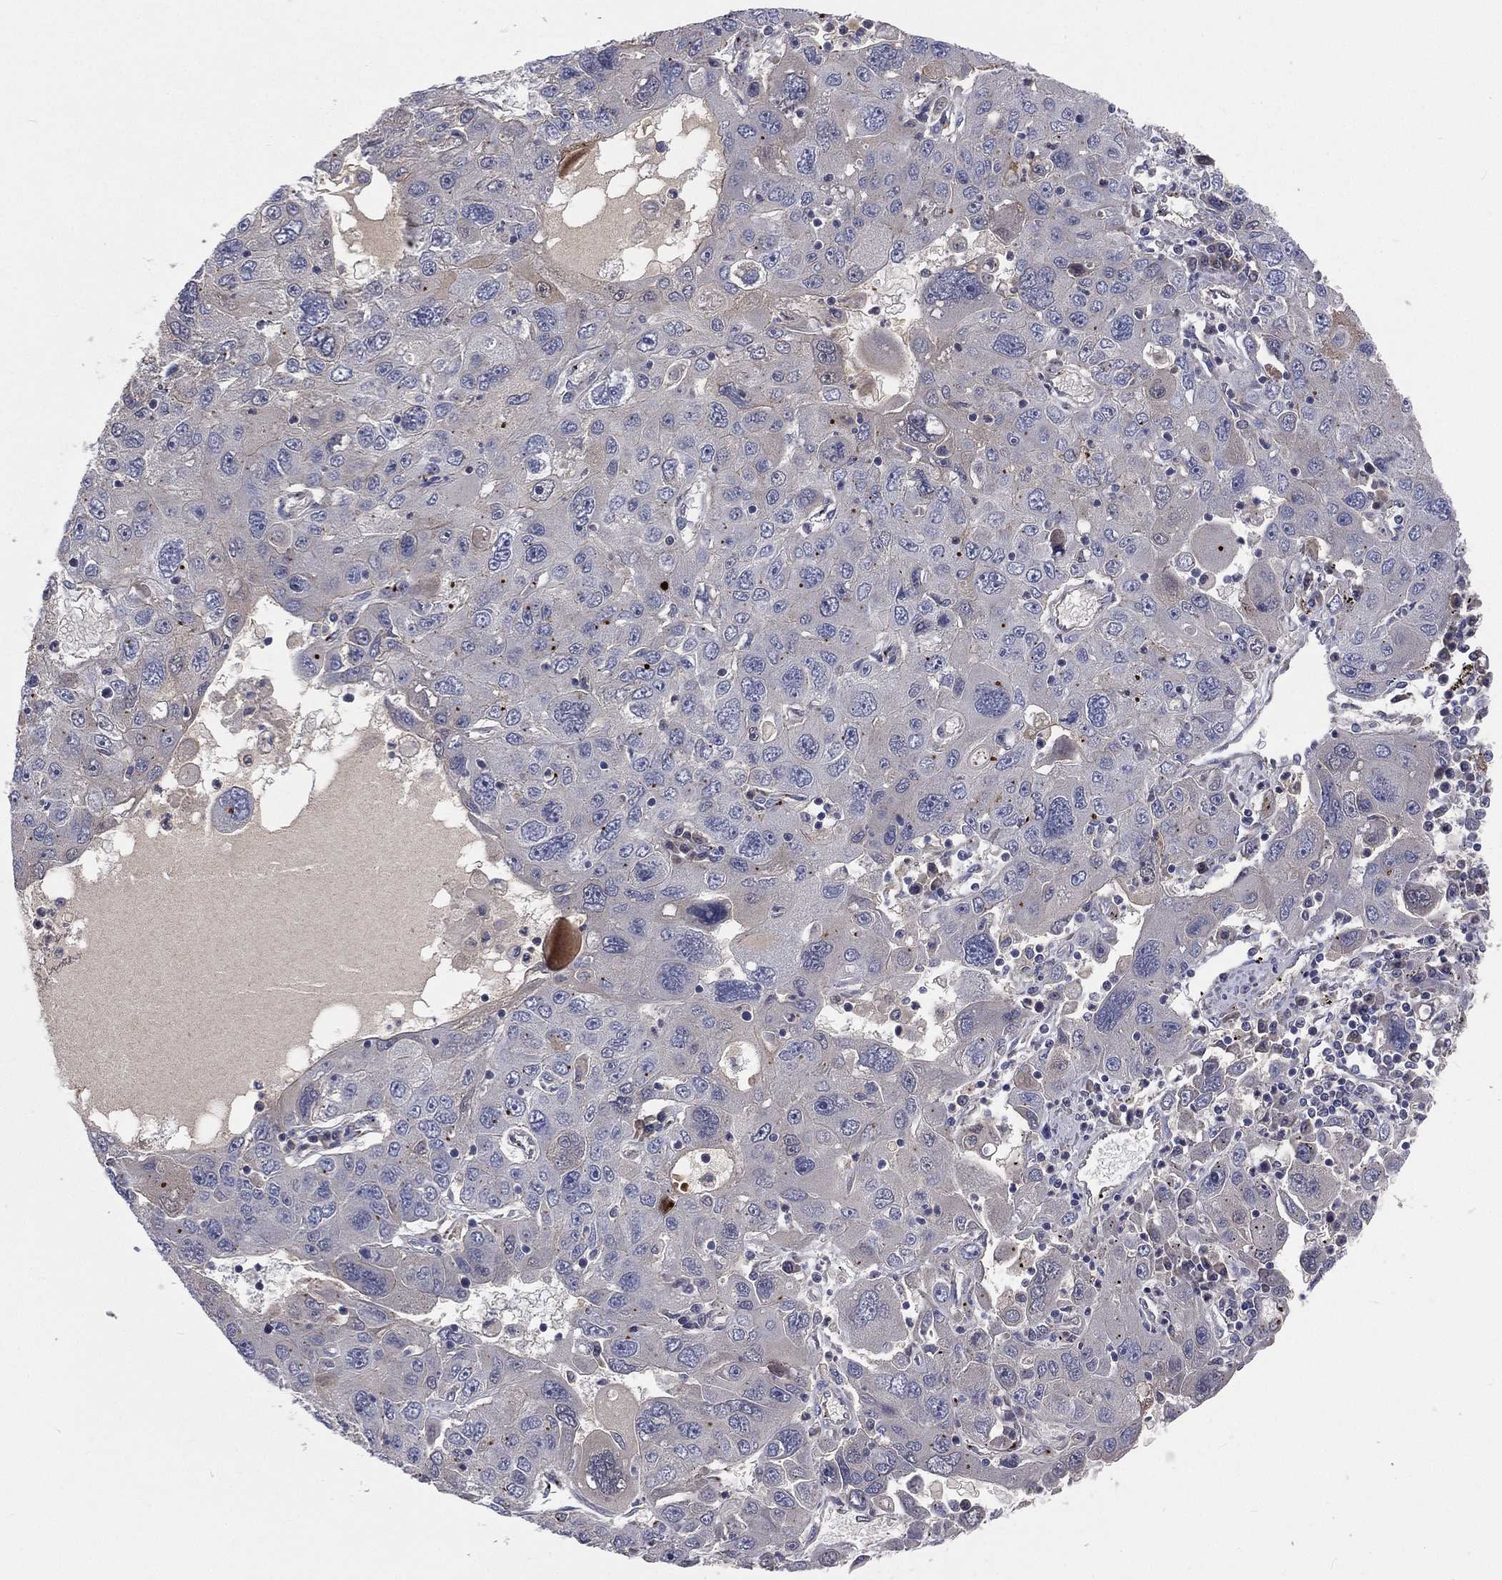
{"staining": {"intensity": "negative", "quantity": "none", "location": "none"}, "tissue": "stomach cancer", "cell_type": "Tumor cells", "image_type": "cancer", "snomed": [{"axis": "morphology", "description": "Adenocarcinoma, NOS"}, {"axis": "topography", "description": "Stomach"}], "caption": "An IHC photomicrograph of adenocarcinoma (stomach) is shown. There is no staining in tumor cells of adenocarcinoma (stomach).", "gene": "CROCC", "patient": {"sex": "male", "age": 56}}